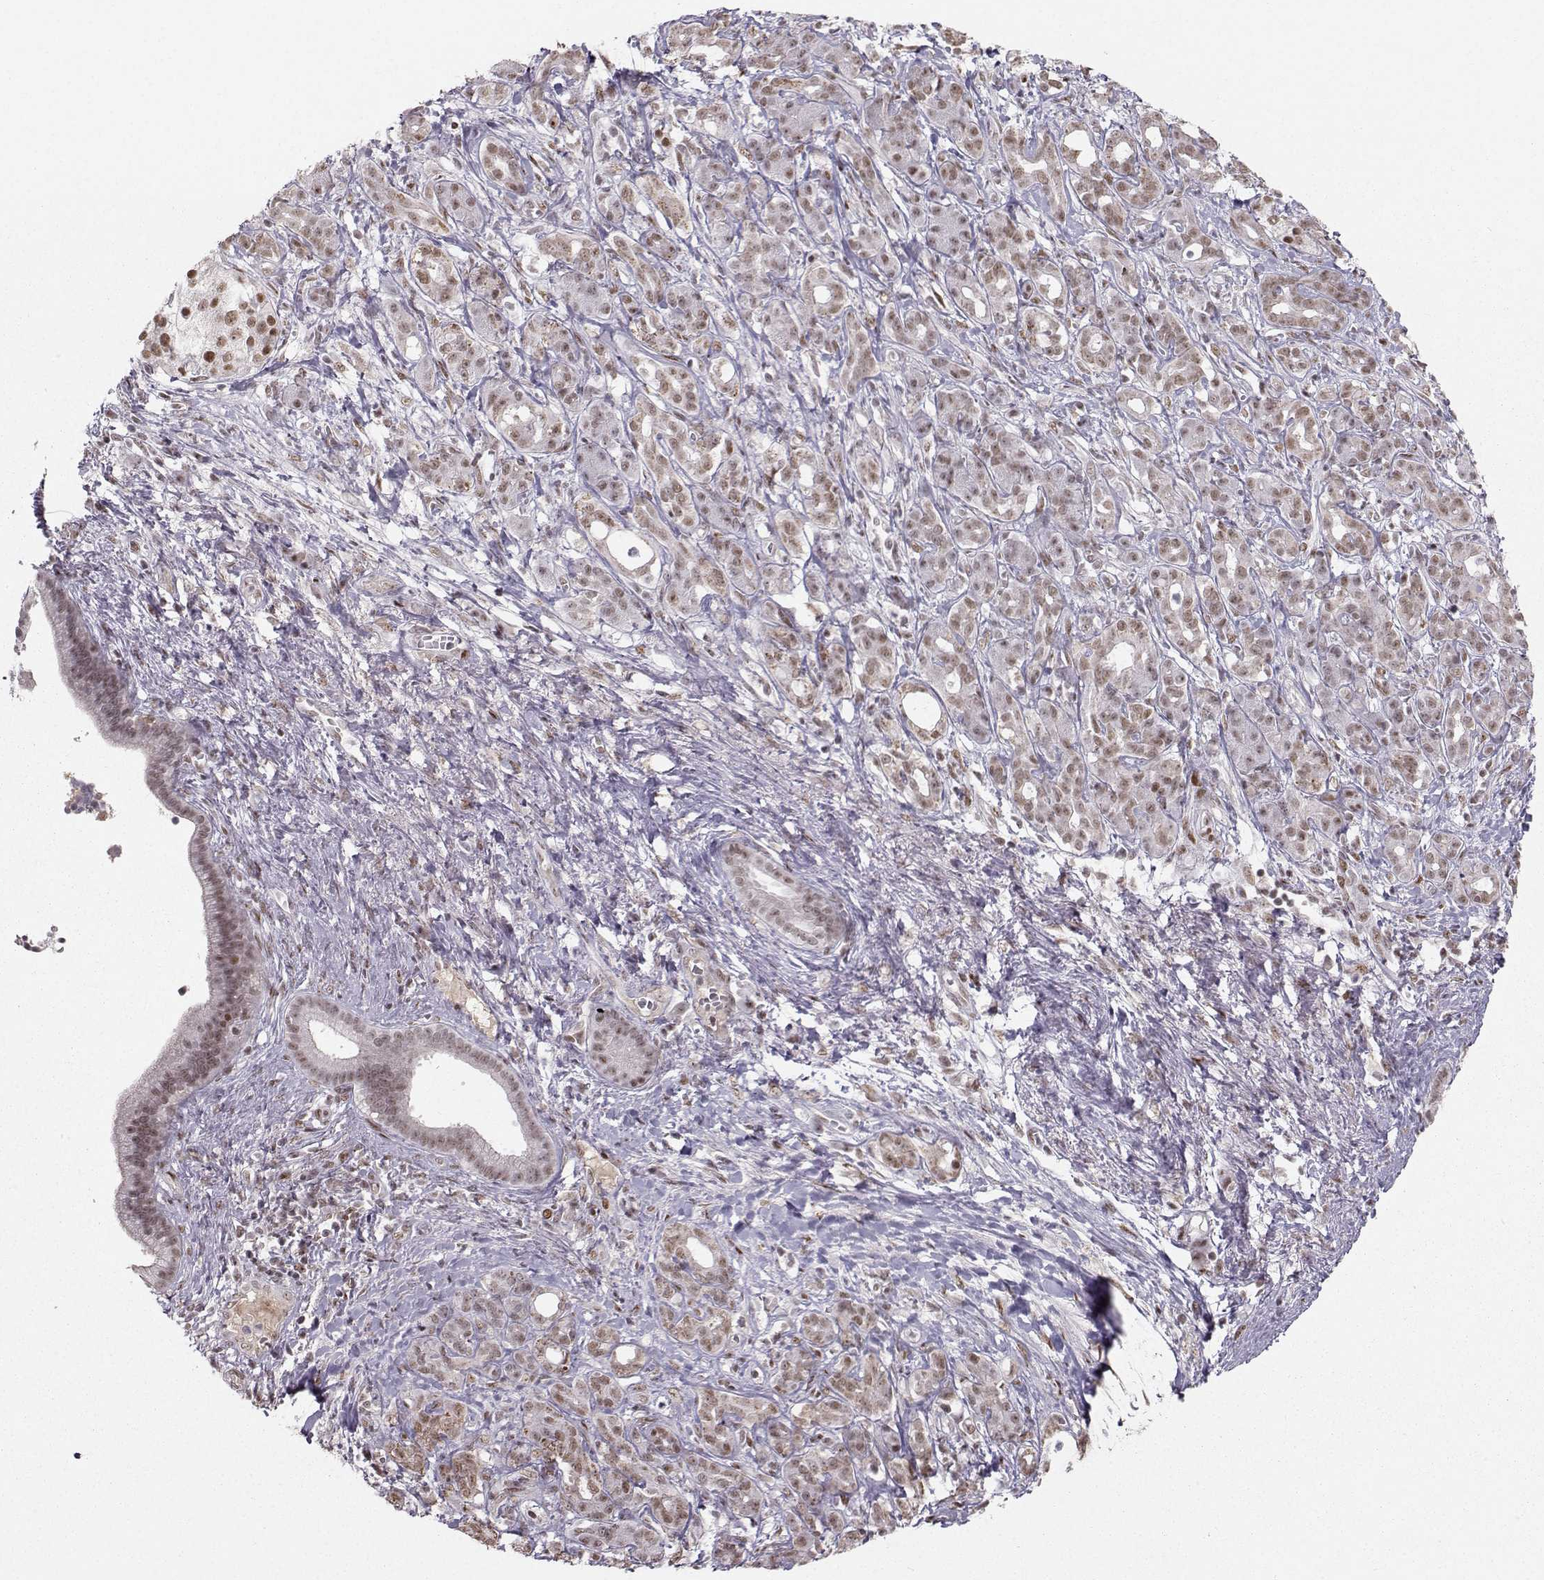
{"staining": {"intensity": "moderate", "quantity": "25%-75%", "location": "nuclear"}, "tissue": "pancreatic cancer", "cell_type": "Tumor cells", "image_type": "cancer", "snomed": [{"axis": "morphology", "description": "Adenocarcinoma, NOS"}, {"axis": "topography", "description": "Pancreas"}], "caption": "This micrograph displays pancreatic cancer (adenocarcinoma) stained with IHC to label a protein in brown. The nuclear of tumor cells show moderate positivity for the protein. Nuclei are counter-stained blue.", "gene": "SNAPC2", "patient": {"sex": "male", "age": 61}}